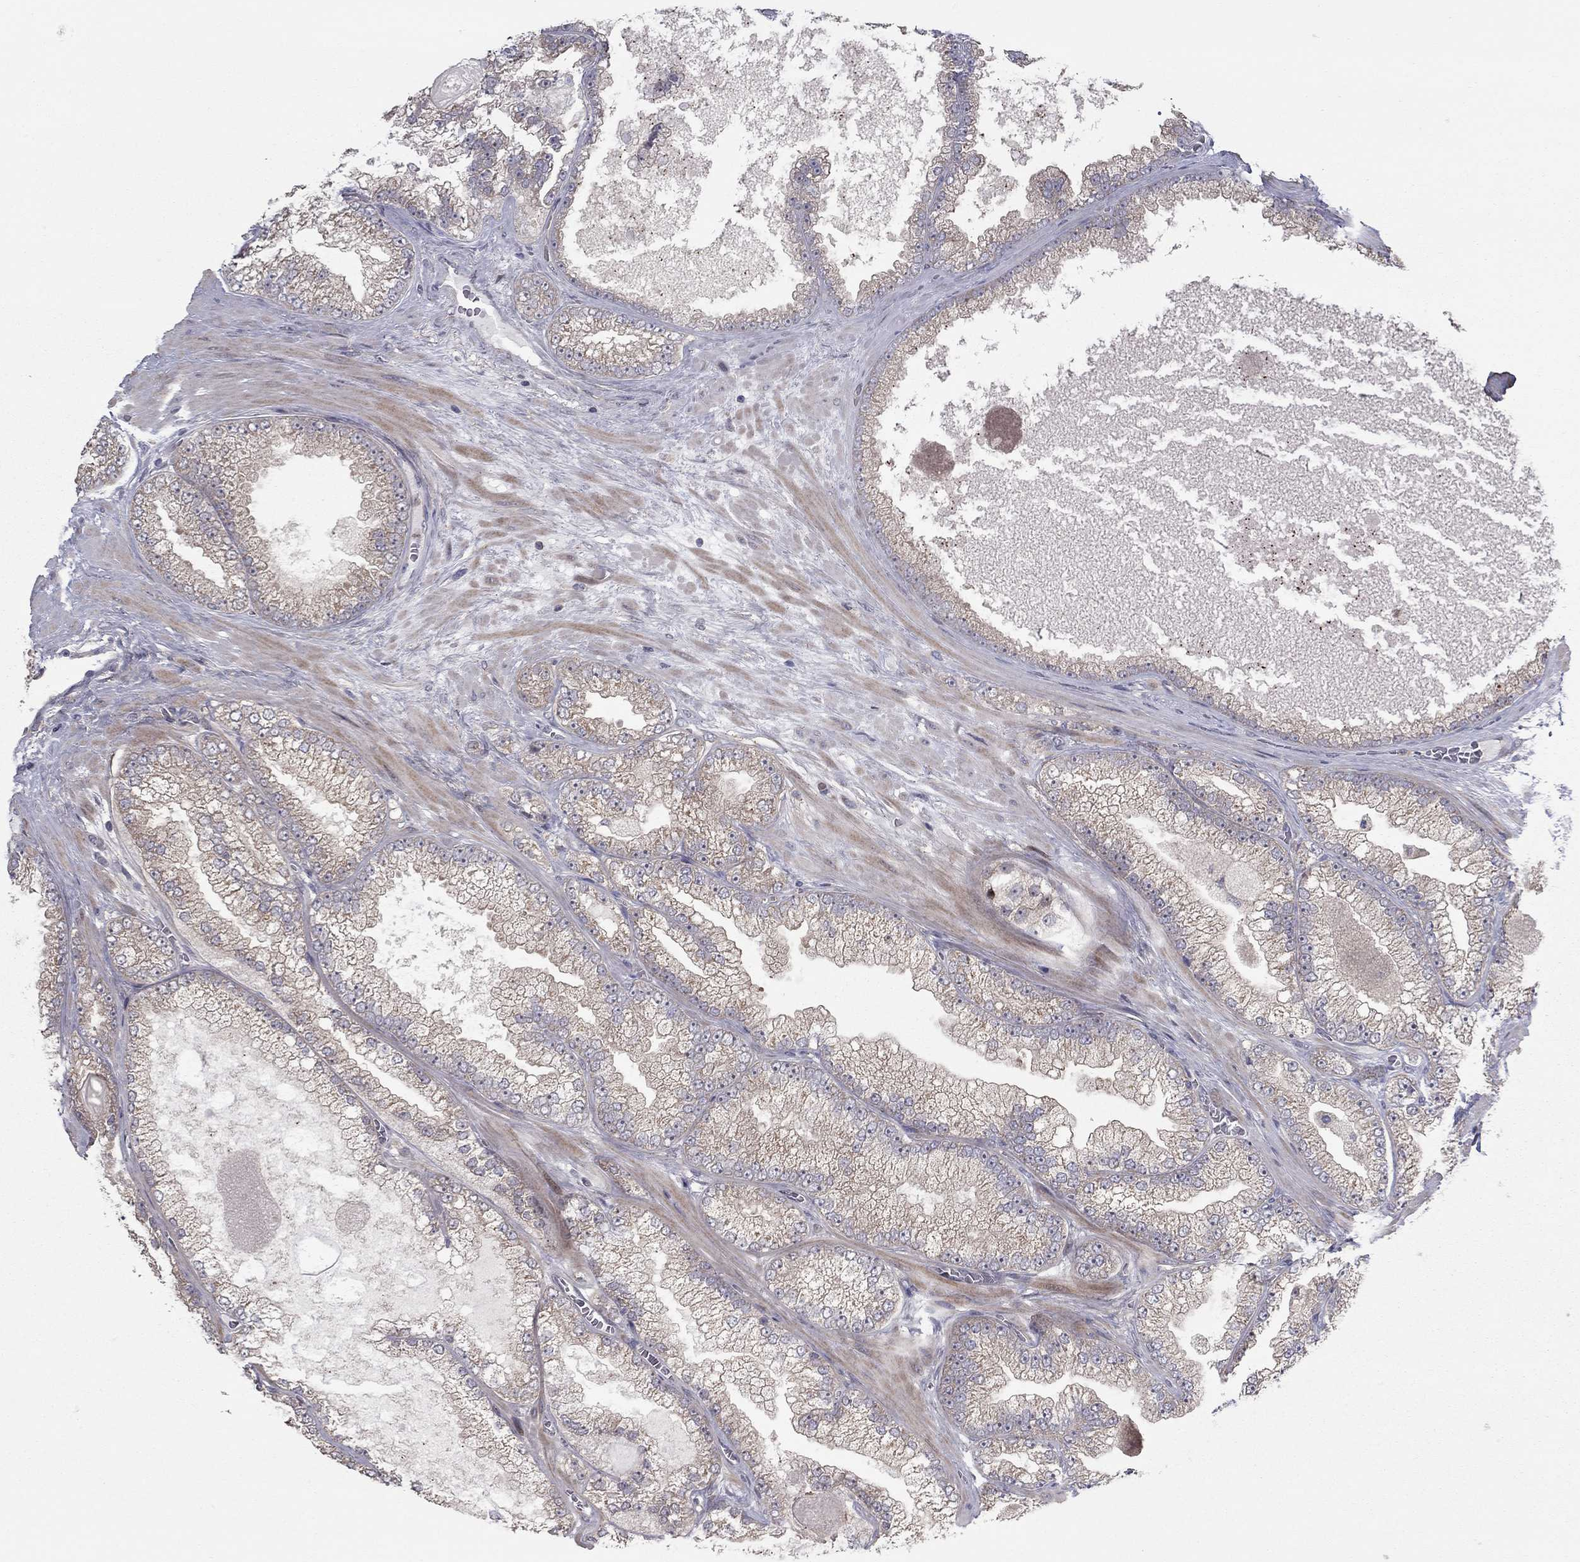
{"staining": {"intensity": "weak", "quantity": ">75%", "location": "cytoplasmic/membranous"}, "tissue": "prostate cancer", "cell_type": "Tumor cells", "image_type": "cancer", "snomed": [{"axis": "morphology", "description": "Adenocarcinoma, Low grade"}, {"axis": "topography", "description": "Prostate"}], "caption": "A brown stain labels weak cytoplasmic/membranous expression of a protein in human prostate cancer (low-grade adenocarcinoma) tumor cells.", "gene": "DUSP7", "patient": {"sex": "male", "age": 57}}